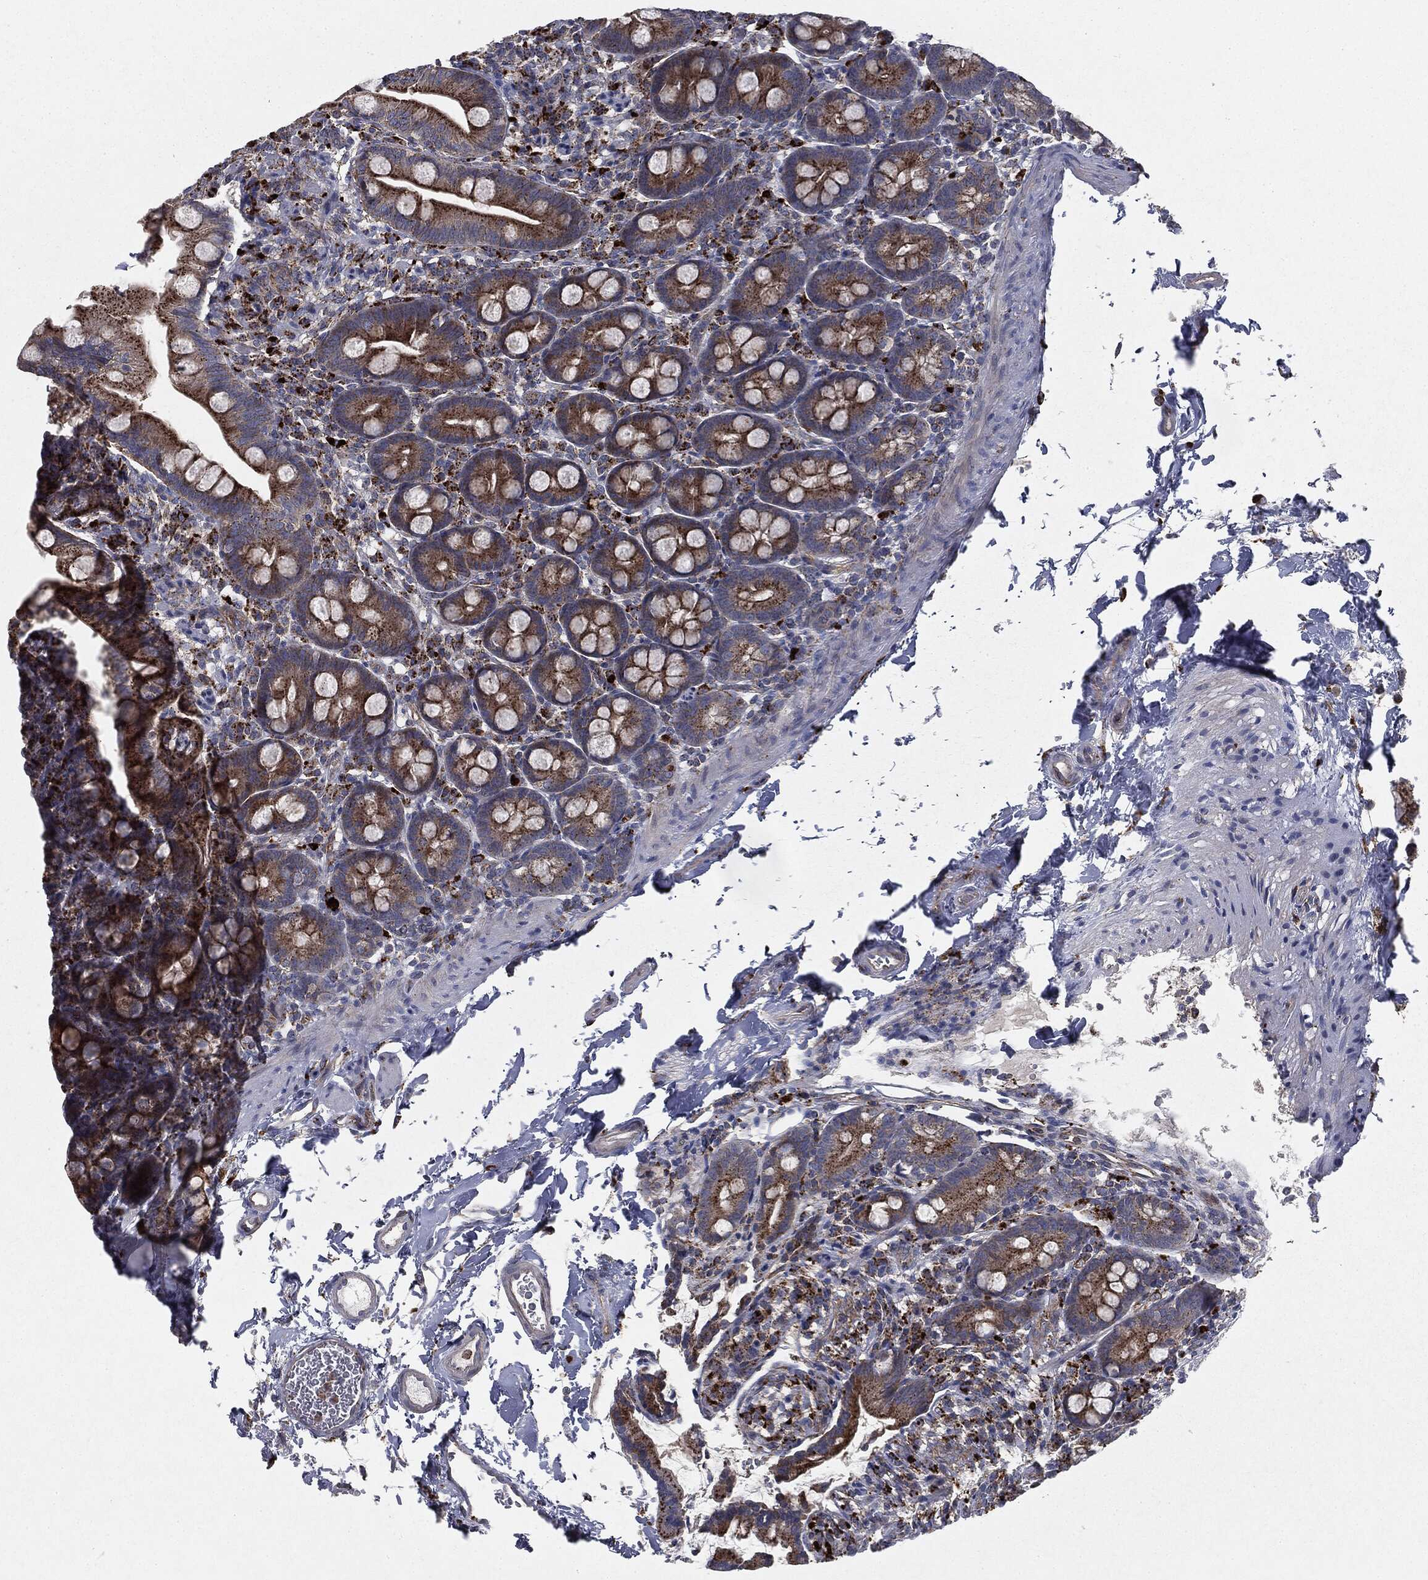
{"staining": {"intensity": "strong", "quantity": ">75%", "location": "cytoplasmic/membranous"}, "tissue": "small intestine", "cell_type": "Glandular cells", "image_type": "normal", "snomed": [{"axis": "morphology", "description": "Normal tissue, NOS"}, {"axis": "topography", "description": "Small intestine"}], "caption": "Benign small intestine displays strong cytoplasmic/membranous staining in about >75% of glandular cells, visualized by immunohistochemistry. (DAB IHC with brightfield microscopy, high magnification).", "gene": "CTSA", "patient": {"sex": "female", "age": 44}}